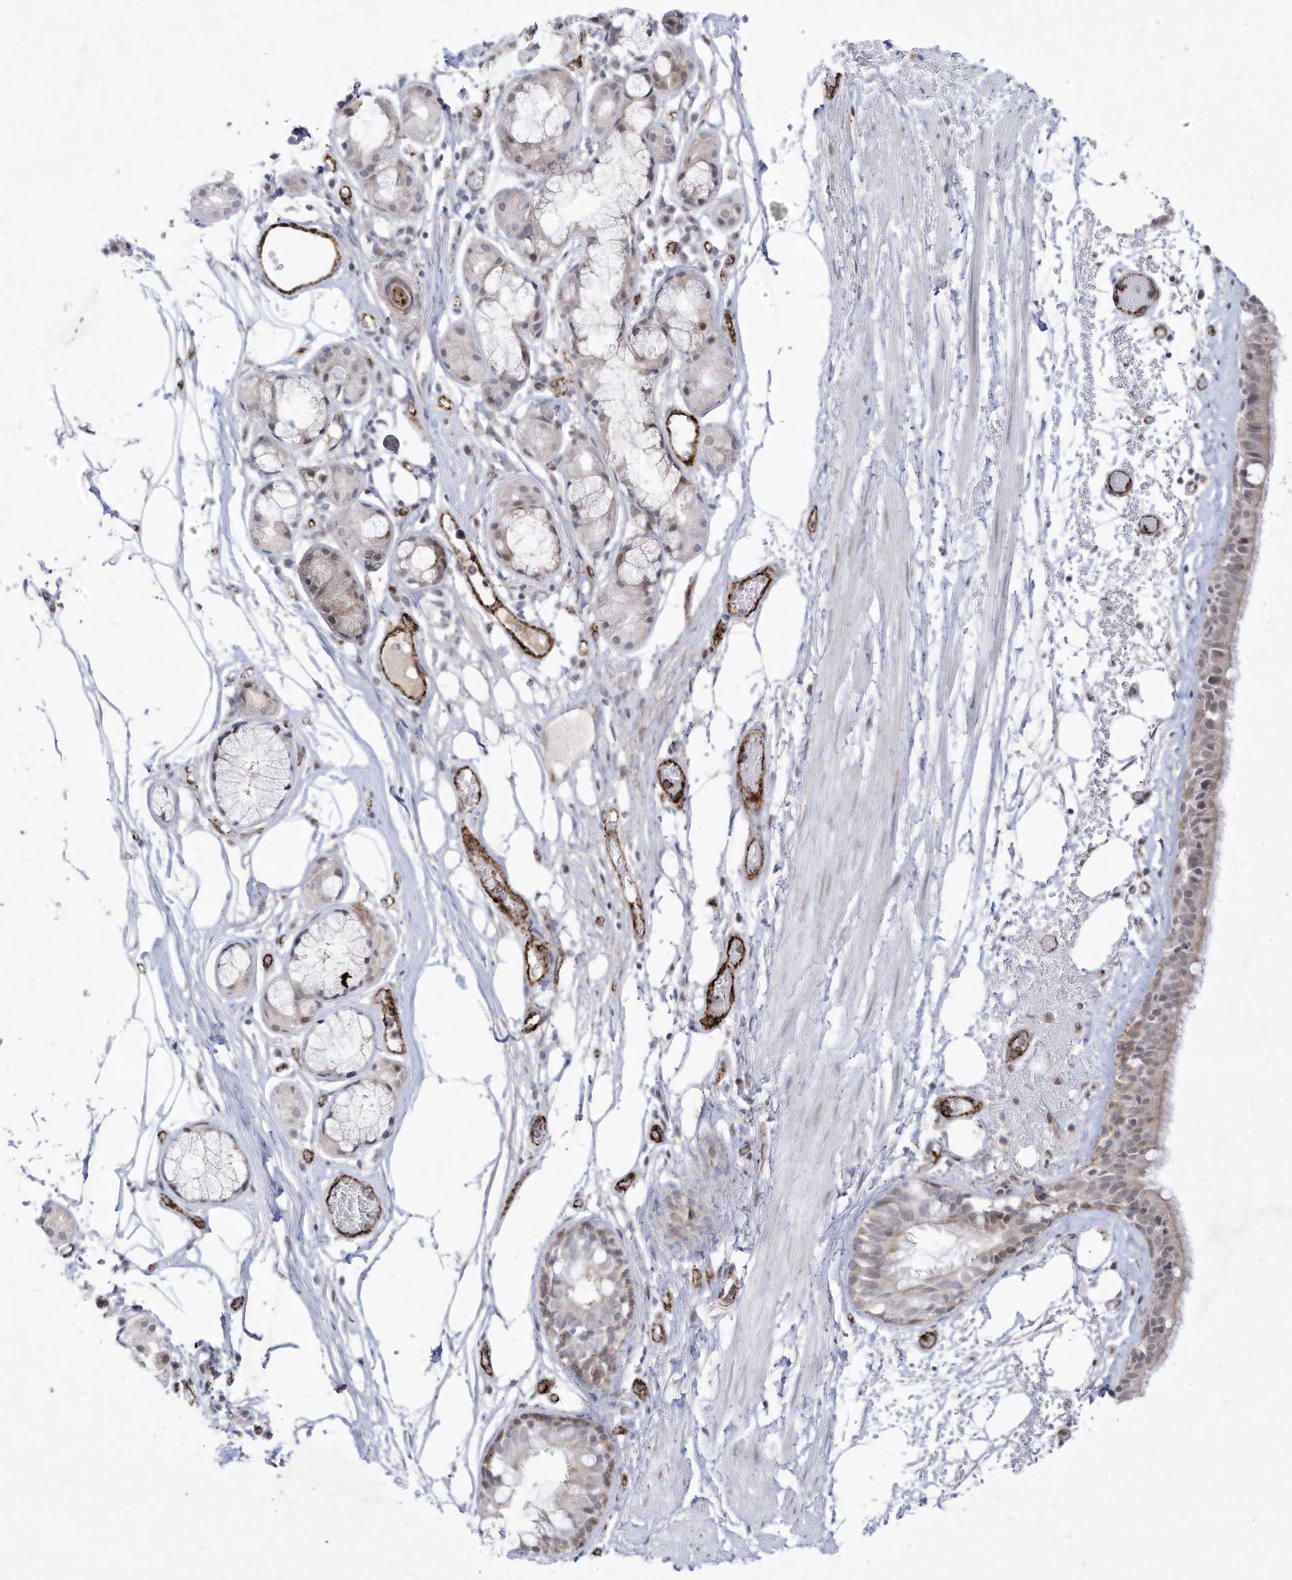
{"staining": {"intensity": "weak", "quantity": "<25%", "location": "cytoplasmic/membranous,nuclear"}, "tissue": "bronchus", "cell_type": "Respiratory epithelial cells", "image_type": "normal", "snomed": [{"axis": "morphology", "description": "Normal tissue, NOS"}, {"axis": "topography", "description": "Bronchus"}, {"axis": "topography", "description": "Lung"}], "caption": "There is no significant staining in respiratory epithelial cells of bronchus. (Stains: DAB IHC with hematoxylin counter stain, Microscopy: brightfield microscopy at high magnification).", "gene": "ZGRF1", "patient": {"sex": "male", "age": 56}}